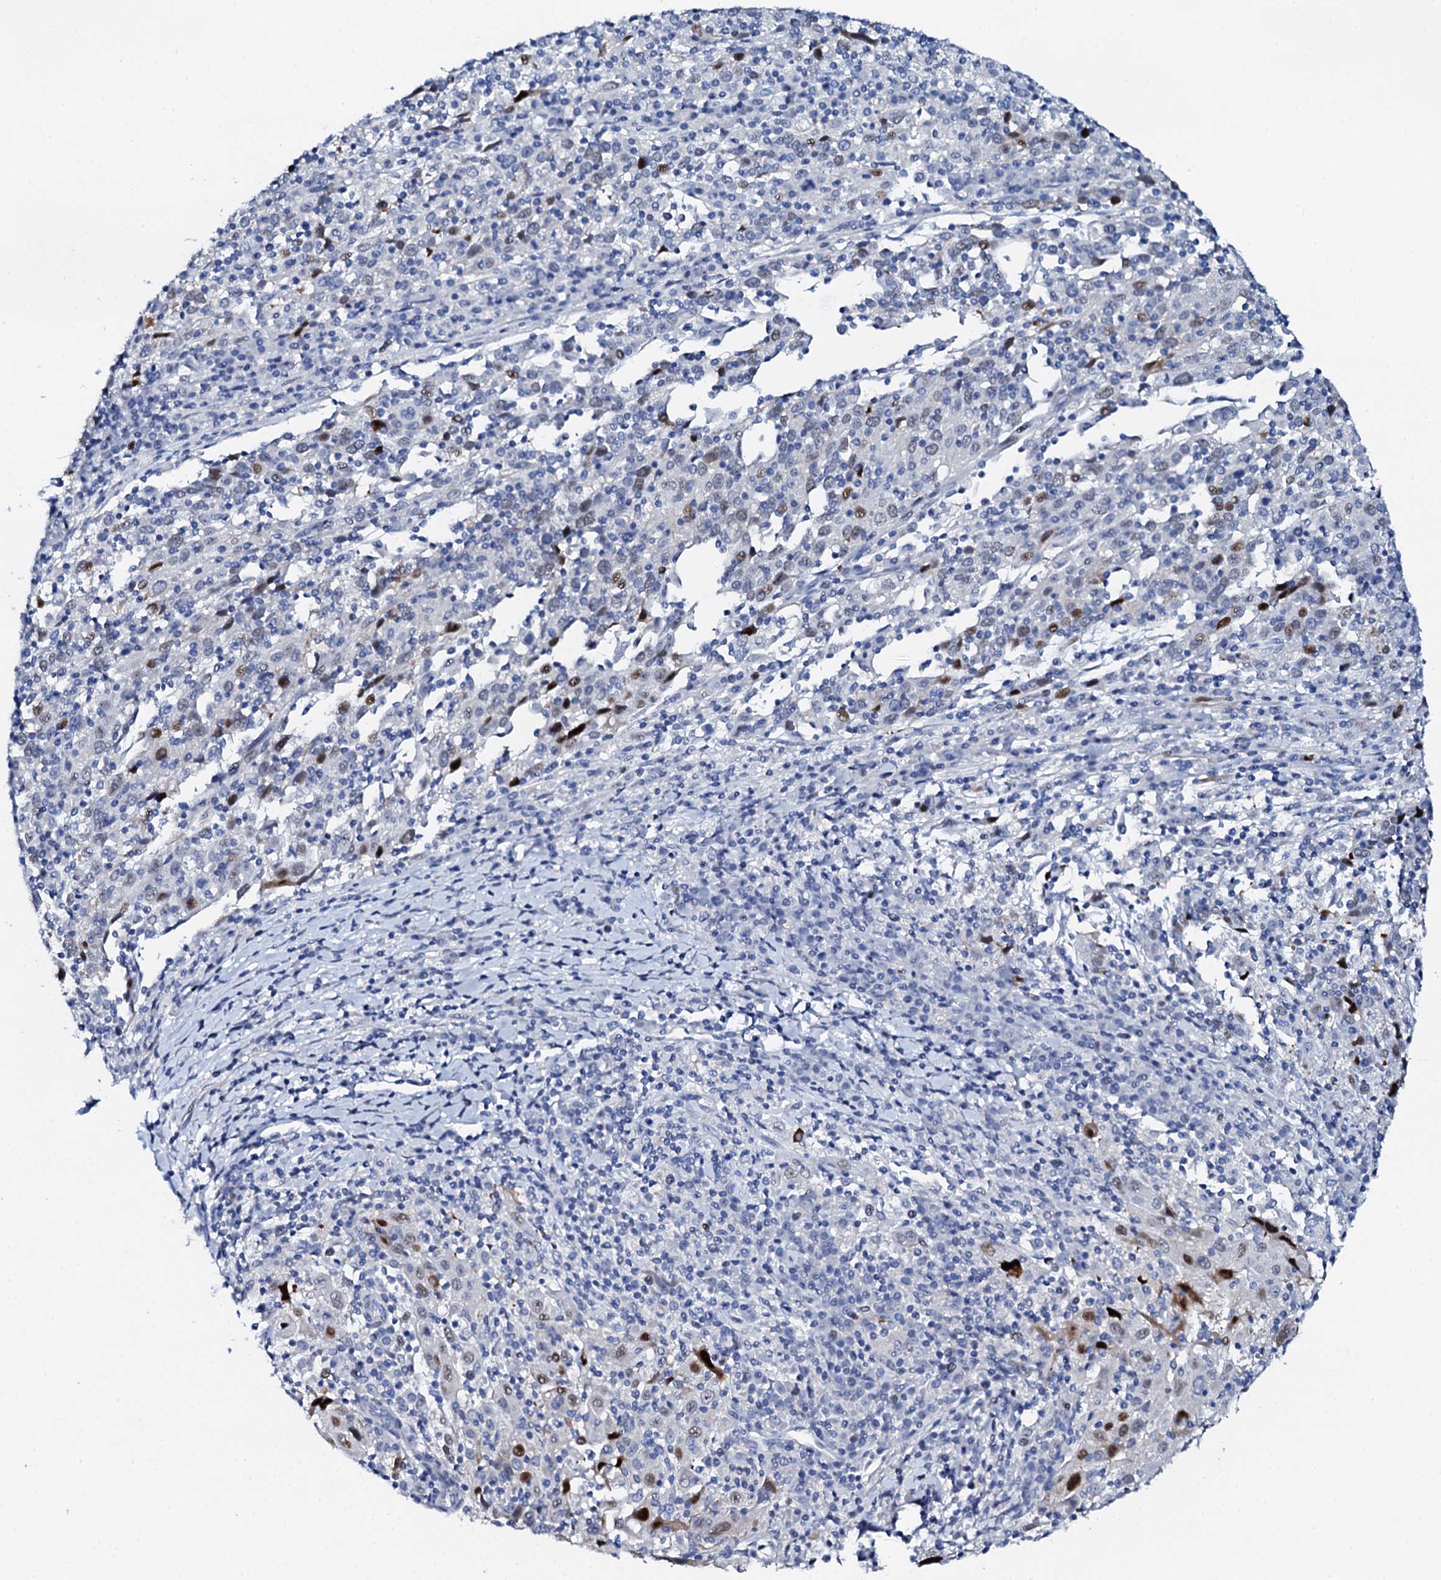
{"staining": {"intensity": "moderate", "quantity": "<25%", "location": "nuclear"}, "tissue": "cervical cancer", "cell_type": "Tumor cells", "image_type": "cancer", "snomed": [{"axis": "morphology", "description": "Squamous cell carcinoma, NOS"}, {"axis": "topography", "description": "Cervix"}], "caption": "This micrograph exhibits squamous cell carcinoma (cervical) stained with immunohistochemistry (IHC) to label a protein in brown. The nuclear of tumor cells show moderate positivity for the protein. Nuclei are counter-stained blue.", "gene": "NUDT13", "patient": {"sex": "female", "age": 46}}